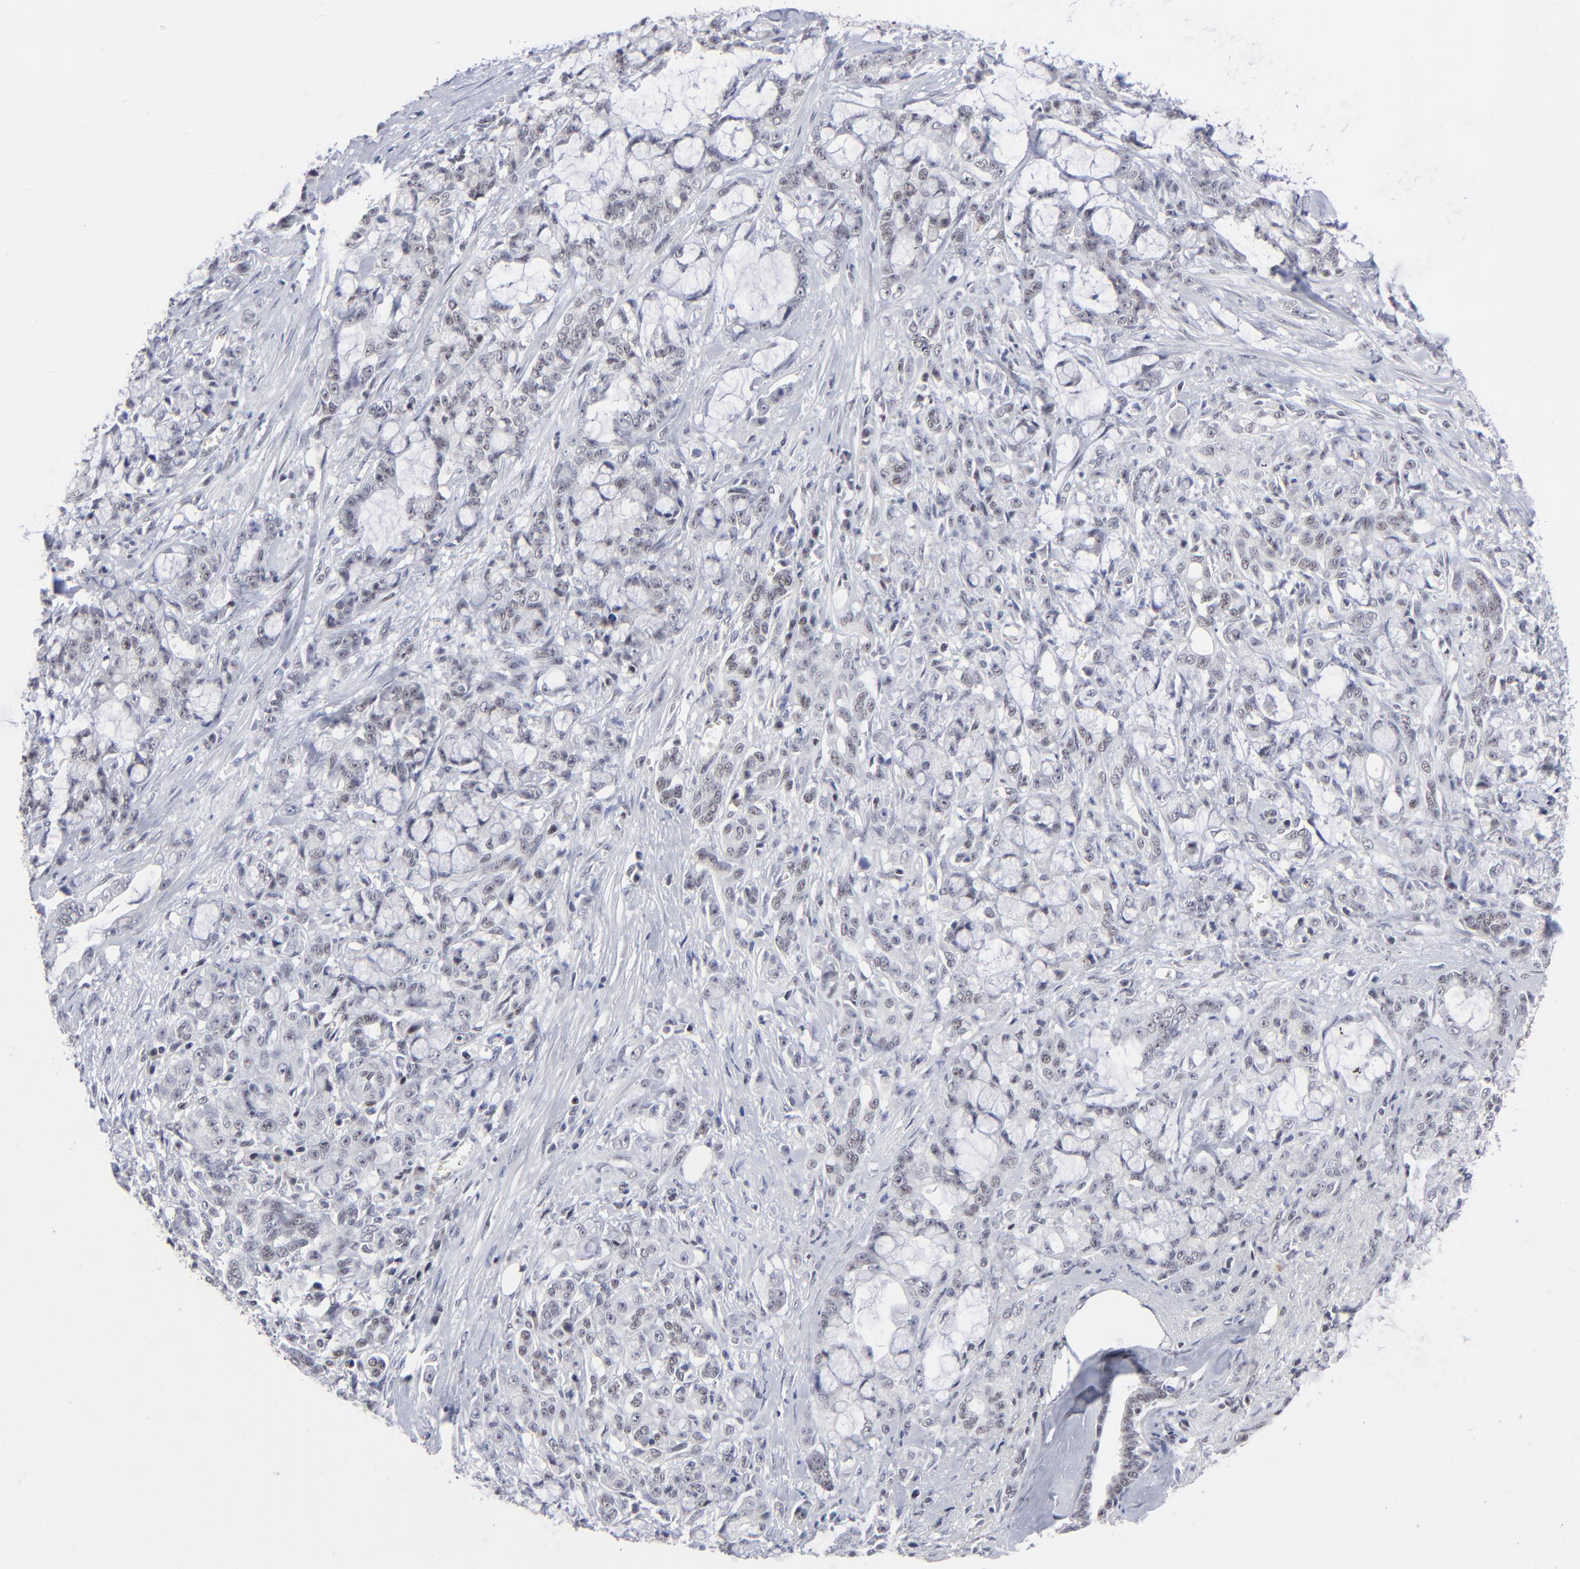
{"staining": {"intensity": "negative", "quantity": "none", "location": "none"}, "tissue": "pancreatic cancer", "cell_type": "Tumor cells", "image_type": "cancer", "snomed": [{"axis": "morphology", "description": "Adenocarcinoma, NOS"}, {"axis": "topography", "description": "Pancreas"}], "caption": "The histopathology image demonstrates no significant positivity in tumor cells of pancreatic cancer. (Immunohistochemistry, brightfield microscopy, high magnification).", "gene": "SP2", "patient": {"sex": "female", "age": 73}}